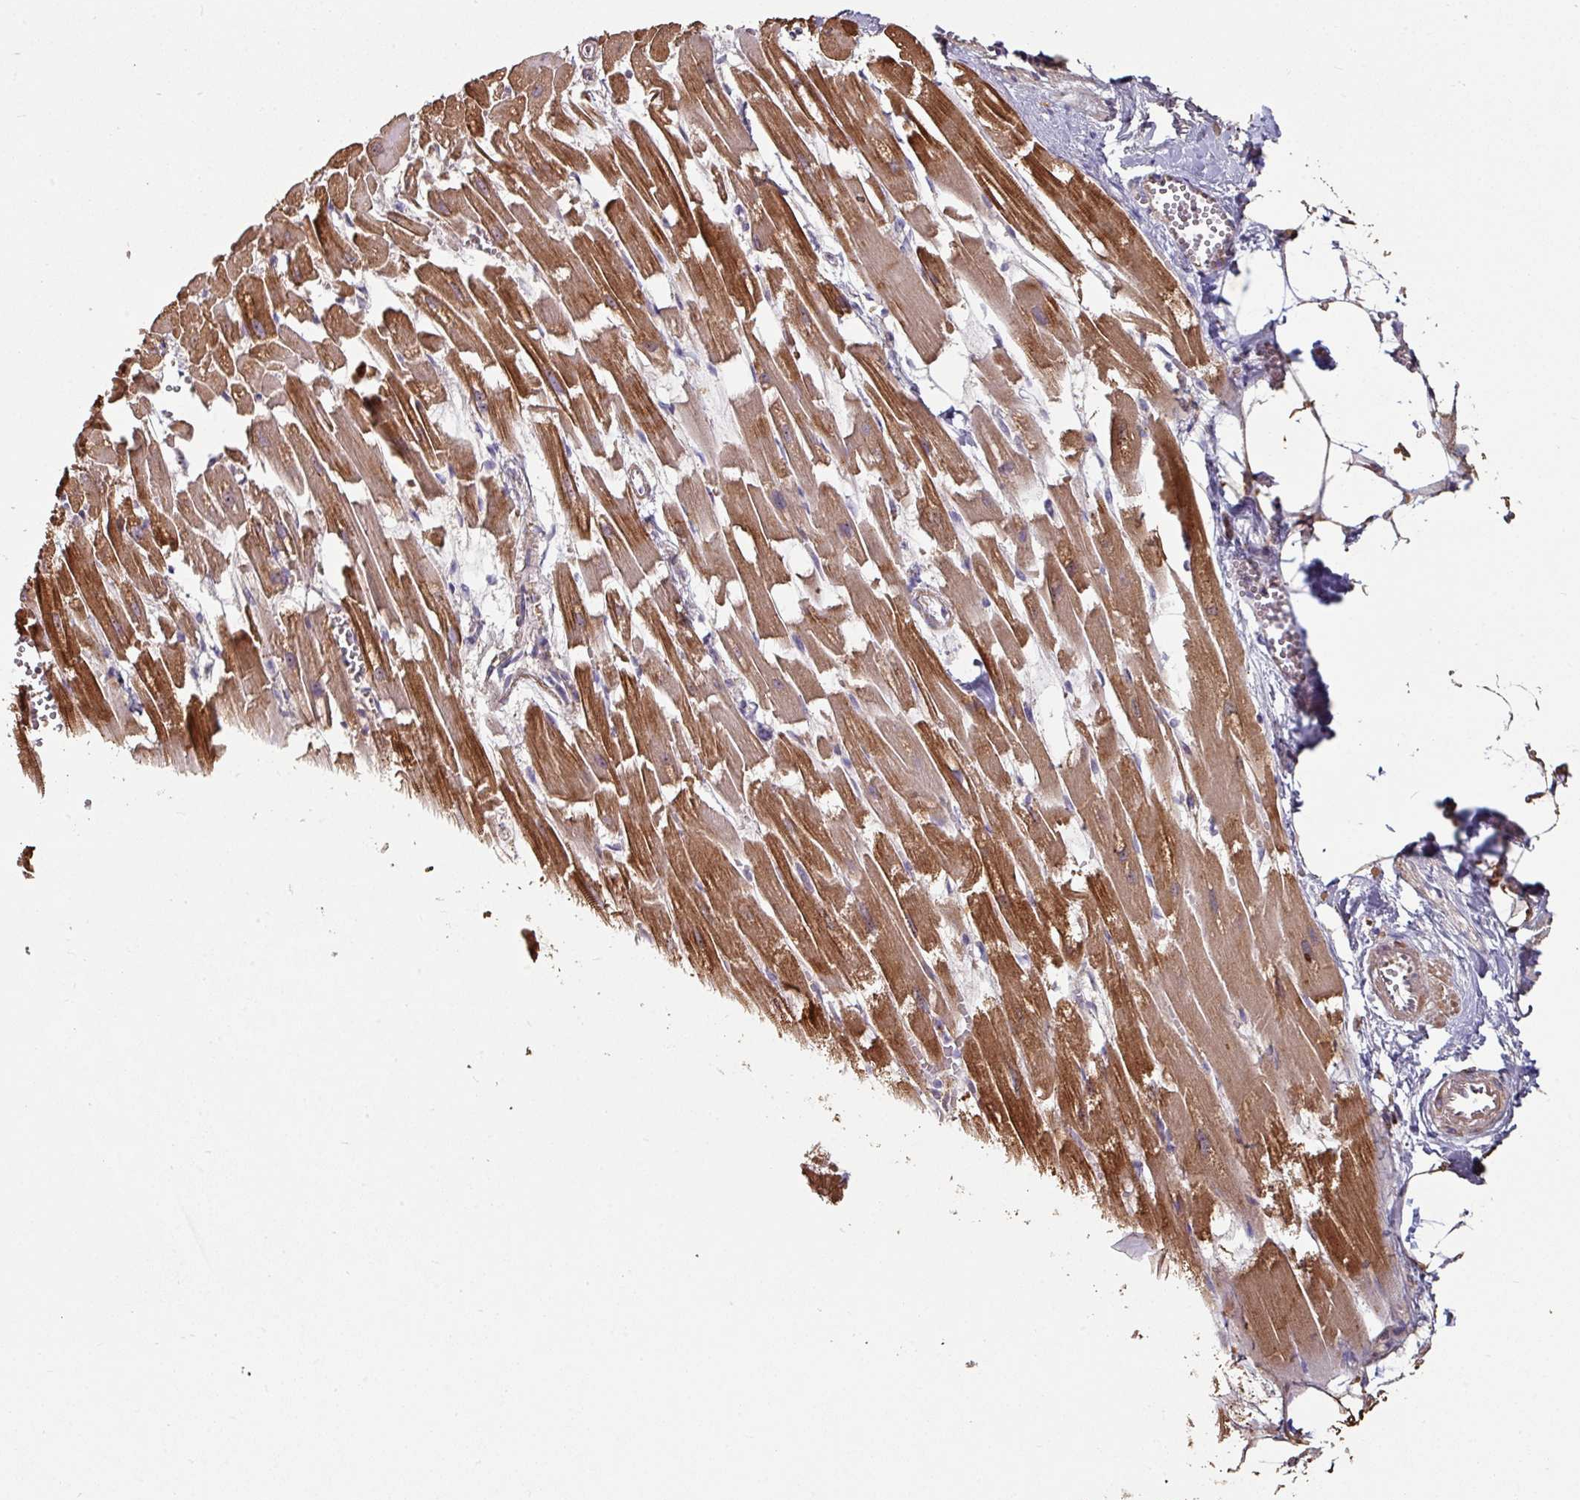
{"staining": {"intensity": "moderate", "quantity": ">75%", "location": "cytoplasmic/membranous"}, "tissue": "heart muscle", "cell_type": "Cardiomyocytes", "image_type": "normal", "snomed": [{"axis": "morphology", "description": "Normal tissue, NOS"}, {"axis": "topography", "description": "Heart"}], "caption": "The histopathology image demonstrates immunohistochemical staining of unremarkable heart muscle. There is moderate cytoplasmic/membranous expression is appreciated in about >75% of cardiomyocytes.", "gene": "OR2D3", "patient": {"sex": "female", "age": 64}}